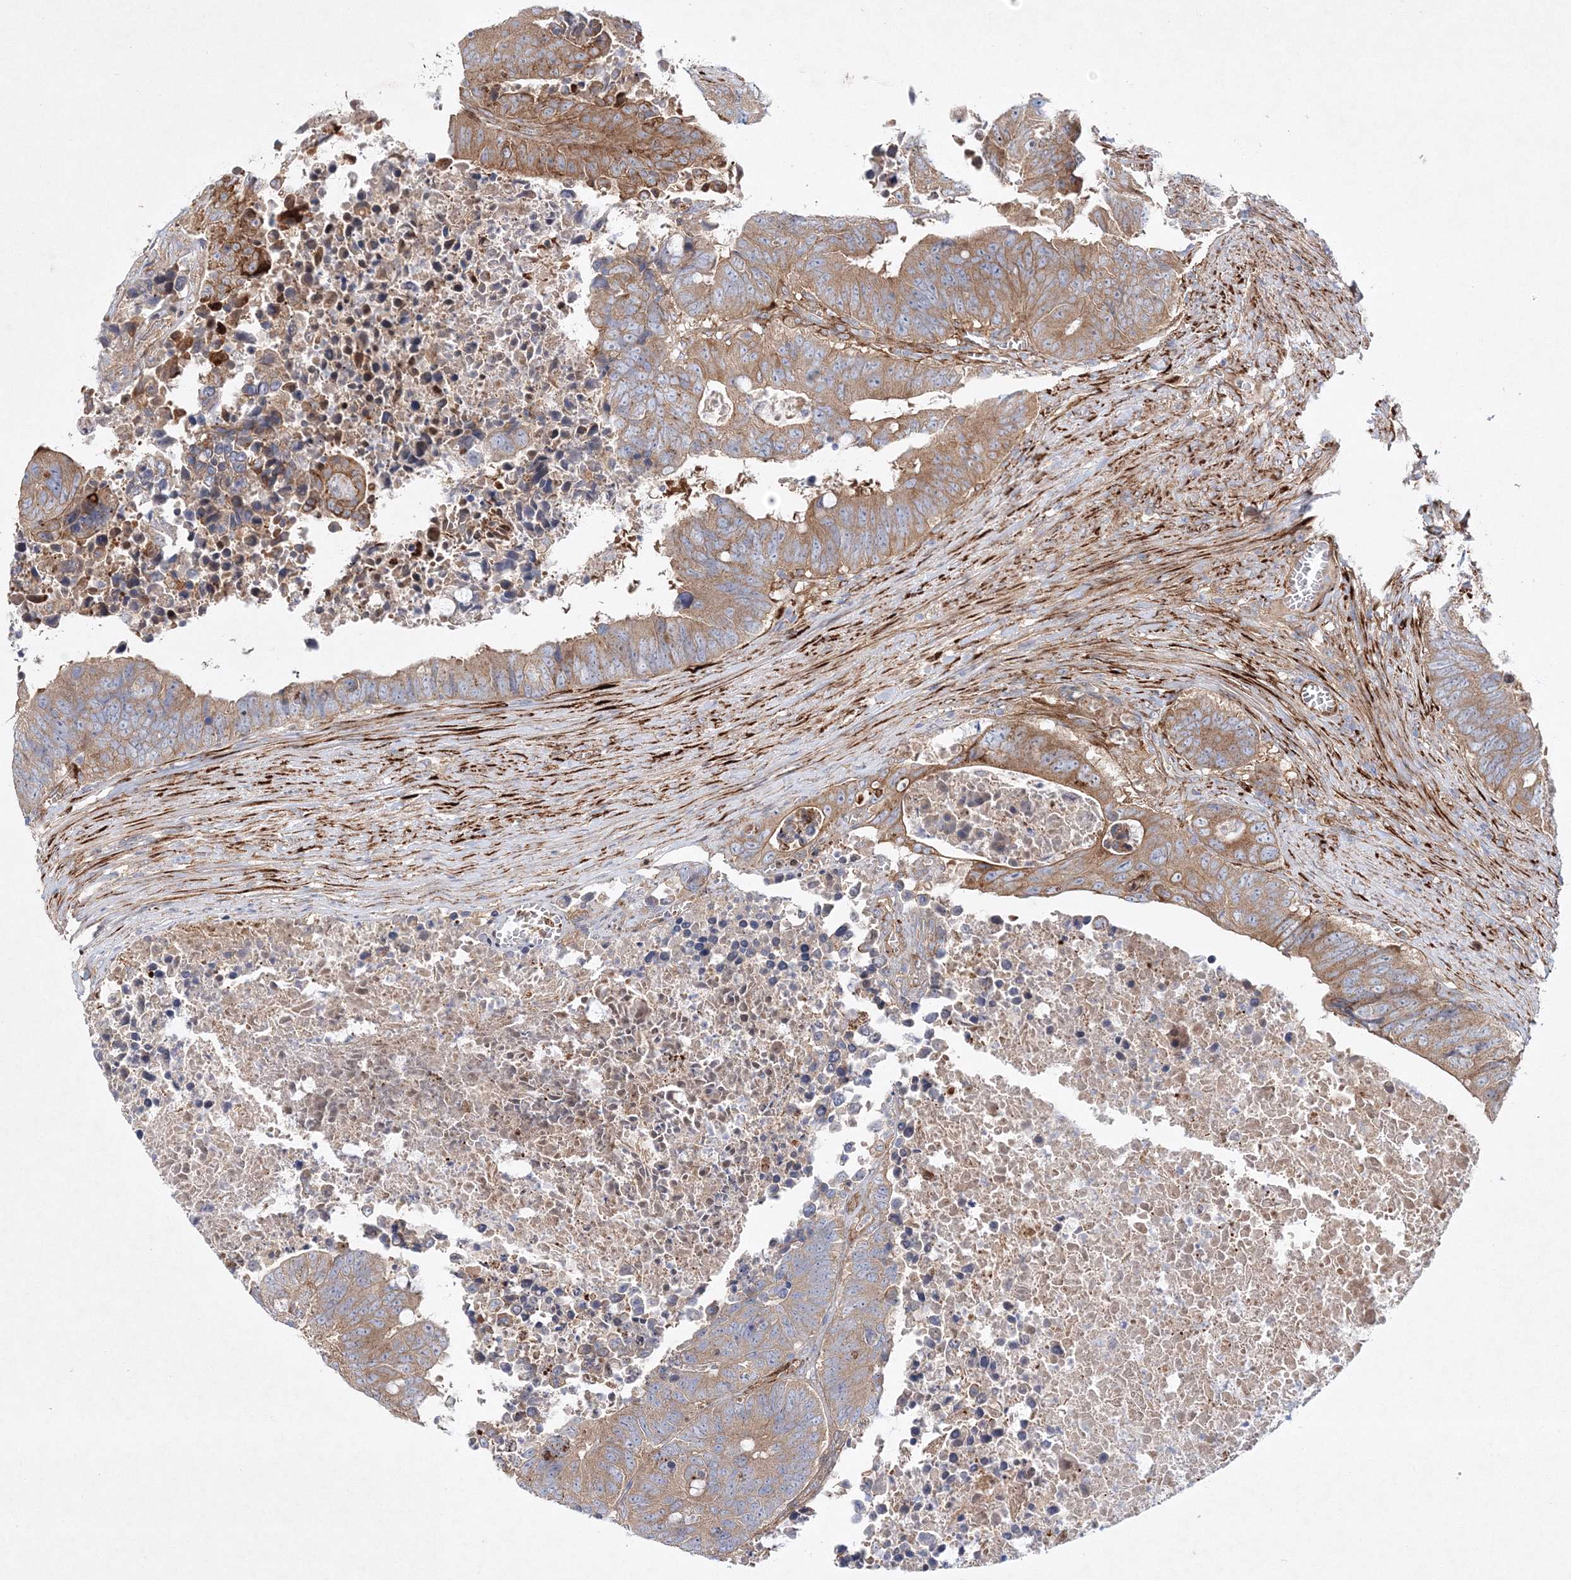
{"staining": {"intensity": "moderate", "quantity": ">75%", "location": "cytoplasmic/membranous"}, "tissue": "colorectal cancer", "cell_type": "Tumor cells", "image_type": "cancer", "snomed": [{"axis": "morphology", "description": "Adenocarcinoma, NOS"}, {"axis": "topography", "description": "Colon"}], "caption": "There is medium levels of moderate cytoplasmic/membranous positivity in tumor cells of colorectal cancer (adenocarcinoma), as demonstrated by immunohistochemical staining (brown color).", "gene": "ZFYVE16", "patient": {"sex": "male", "age": 87}}